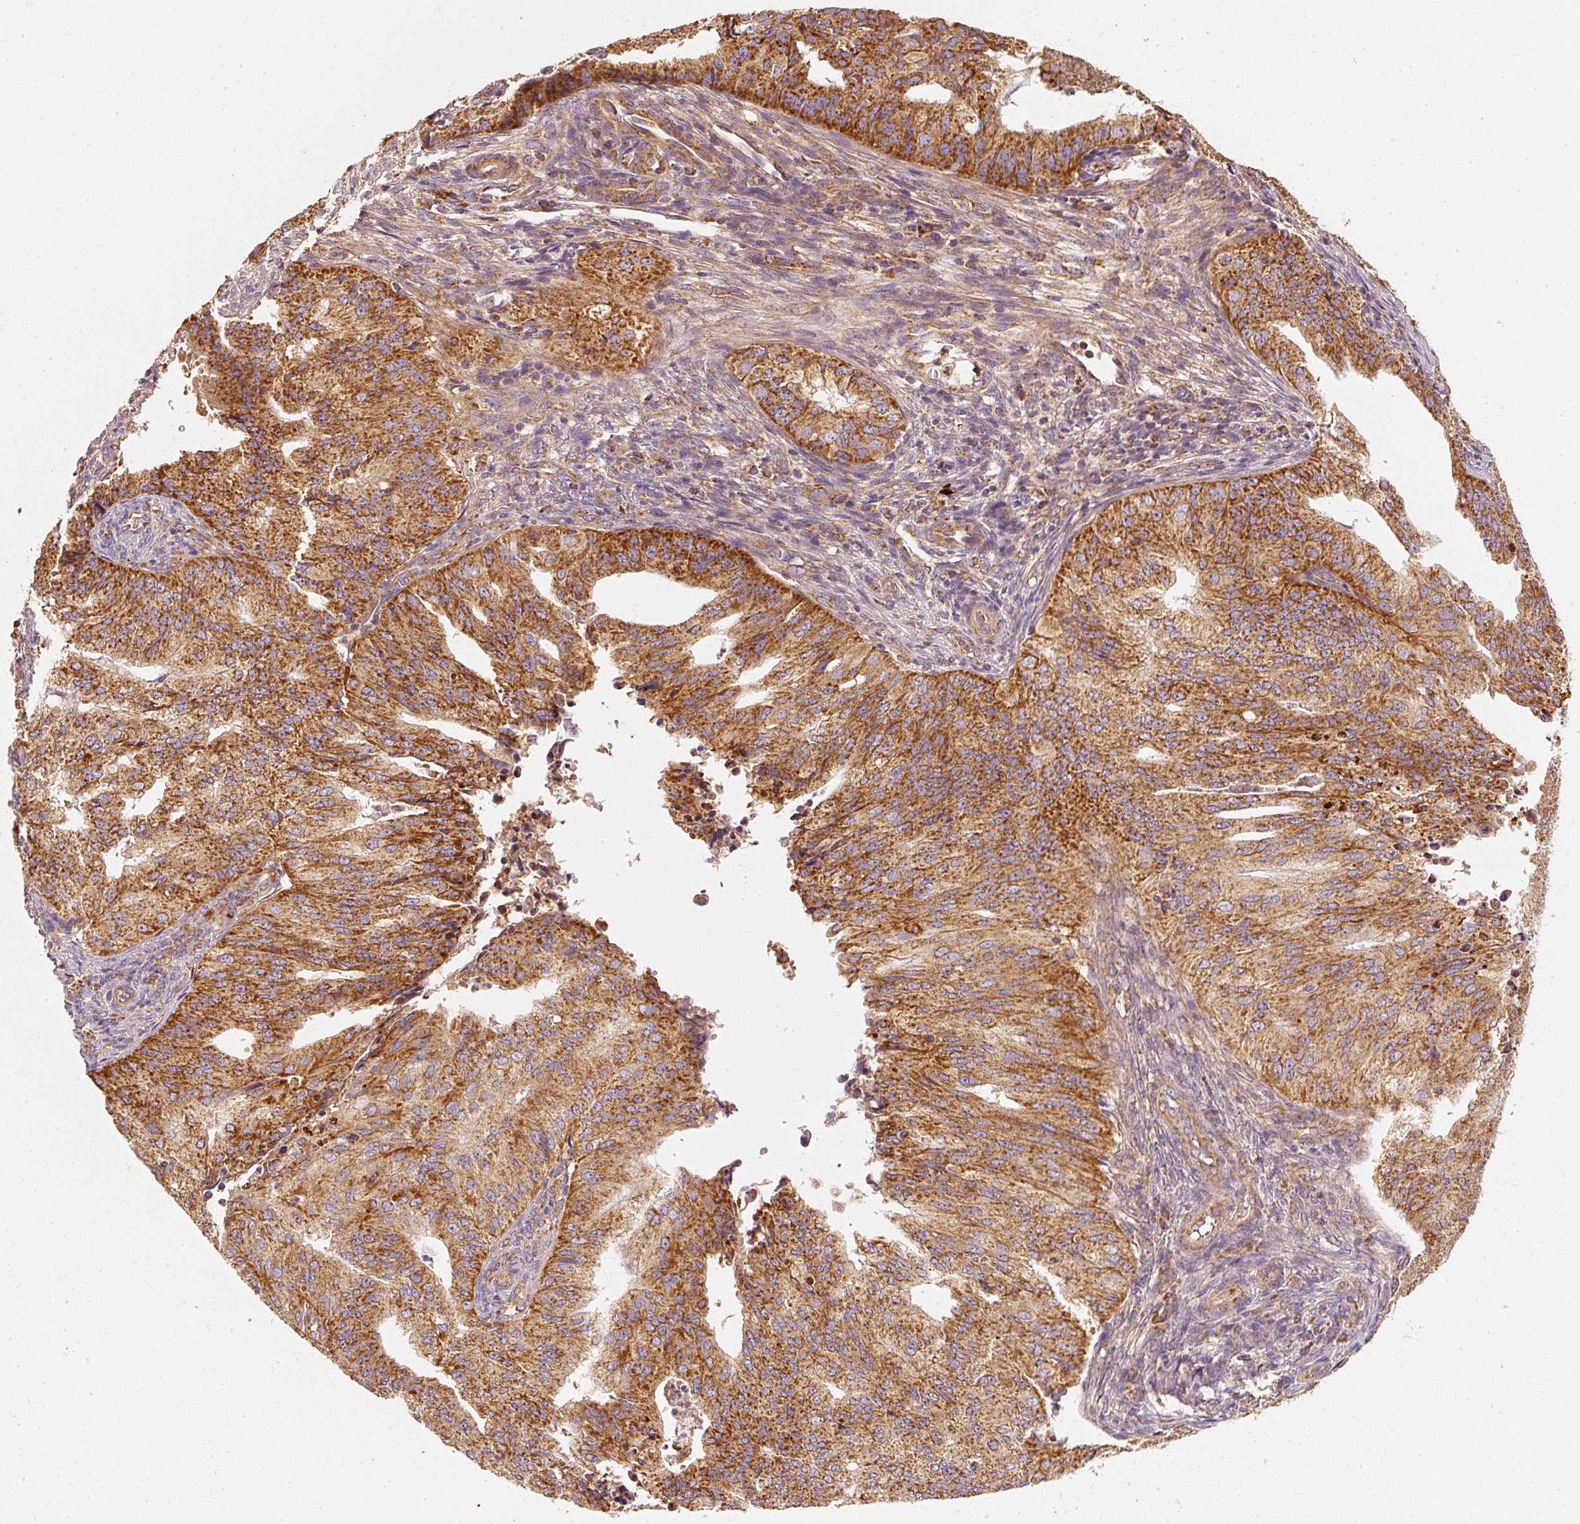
{"staining": {"intensity": "strong", "quantity": ">75%", "location": "cytoplasmic/membranous"}, "tissue": "endometrial cancer", "cell_type": "Tumor cells", "image_type": "cancer", "snomed": [{"axis": "morphology", "description": "Adenocarcinoma, NOS"}, {"axis": "topography", "description": "Endometrium"}], "caption": "Endometrial cancer stained with immunohistochemistry (IHC) displays strong cytoplasmic/membranous positivity in about >75% of tumor cells.", "gene": "TOMM40", "patient": {"sex": "female", "age": 50}}